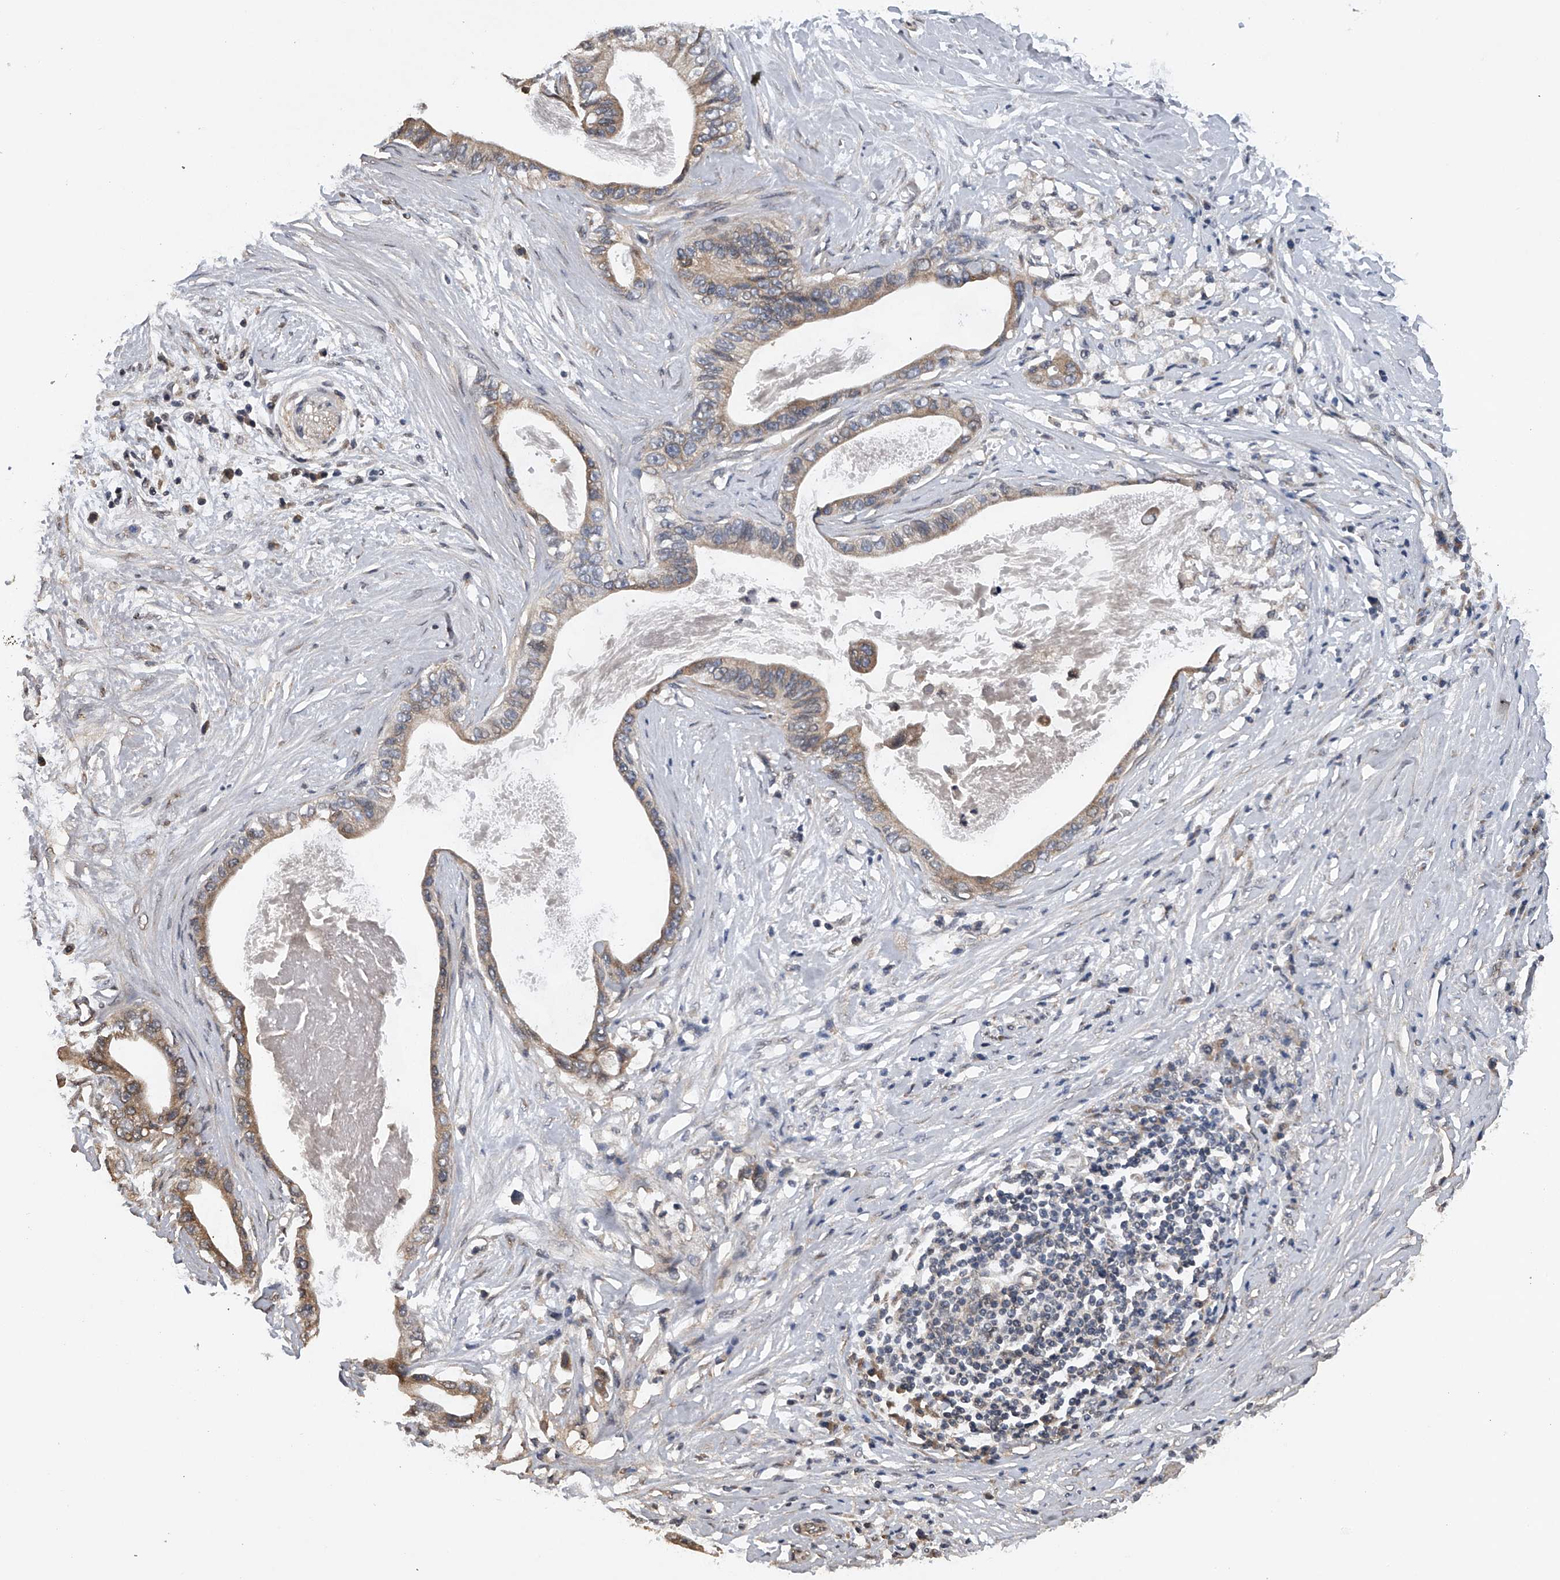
{"staining": {"intensity": "moderate", "quantity": ">75%", "location": "cytoplasmic/membranous"}, "tissue": "pancreatic cancer", "cell_type": "Tumor cells", "image_type": "cancer", "snomed": [{"axis": "morphology", "description": "Adenocarcinoma, NOS"}, {"axis": "topography", "description": "Pancreas"}], "caption": "A brown stain highlights moderate cytoplasmic/membranous staining of a protein in adenocarcinoma (pancreatic) tumor cells. (IHC, brightfield microscopy, high magnification).", "gene": "RNF5", "patient": {"sex": "male", "age": 77}}